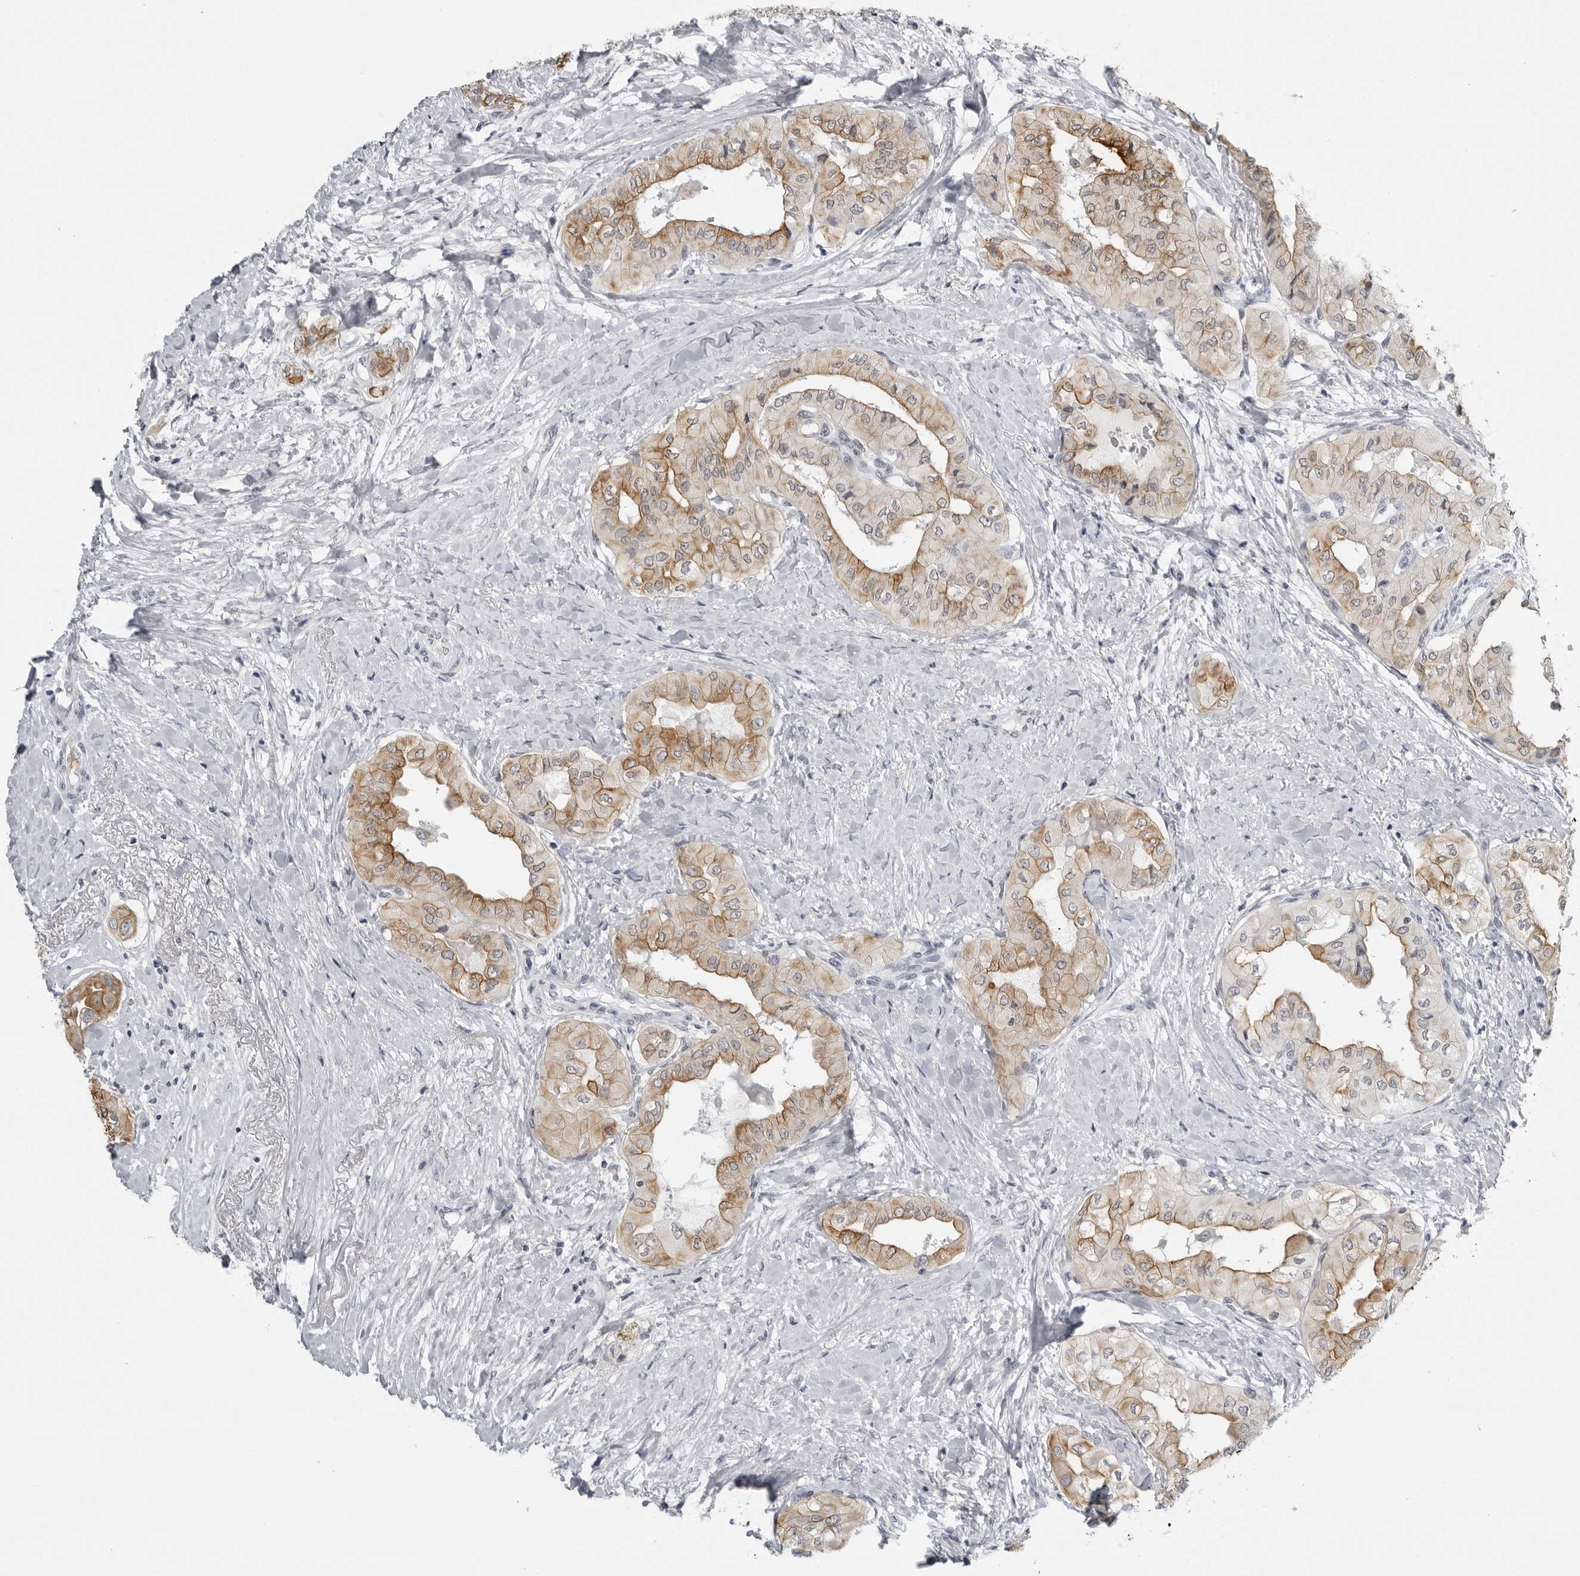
{"staining": {"intensity": "moderate", "quantity": "25%-75%", "location": "cytoplasmic/membranous"}, "tissue": "thyroid cancer", "cell_type": "Tumor cells", "image_type": "cancer", "snomed": [{"axis": "morphology", "description": "Papillary adenocarcinoma, NOS"}, {"axis": "topography", "description": "Thyroid gland"}], "caption": "DAB immunohistochemical staining of human papillary adenocarcinoma (thyroid) exhibits moderate cytoplasmic/membranous protein staining in about 25%-75% of tumor cells. (Brightfield microscopy of DAB IHC at high magnification).", "gene": "SERPINF2", "patient": {"sex": "female", "age": 59}}